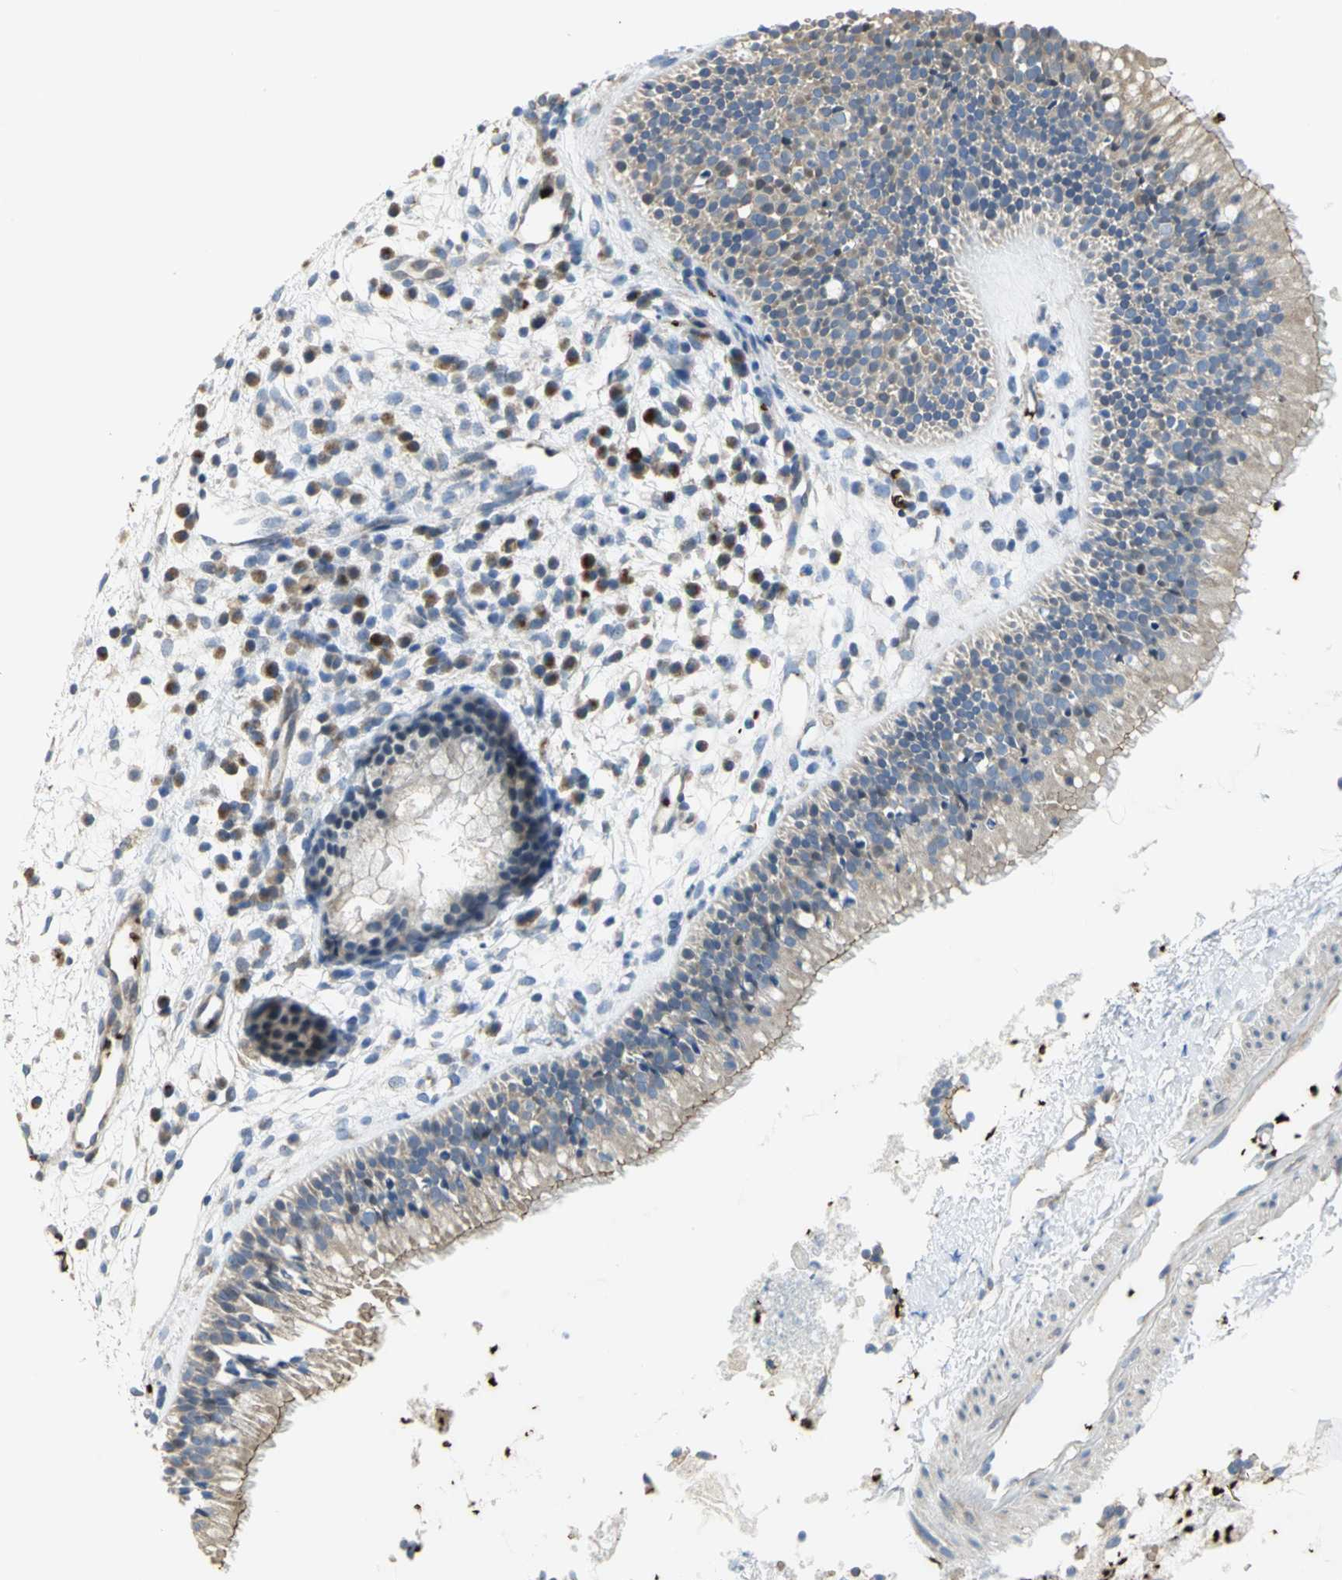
{"staining": {"intensity": "moderate", "quantity": "<25%", "location": "cytoplasmic/membranous"}, "tissue": "nasopharynx", "cell_type": "Respiratory epithelial cells", "image_type": "normal", "snomed": [{"axis": "morphology", "description": "Normal tissue, NOS"}, {"axis": "topography", "description": "Nasopharynx"}], "caption": "Immunohistochemical staining of normal human nasopharynx displays low levels of moderate cytoplasmic/membranous staining in about <25% of respiratory epithelial cells. (Brightfield microscopy of DAB IHC at high magnification).", "gene": "ANK1", "patient": {"sex": "male", "age": 21}}